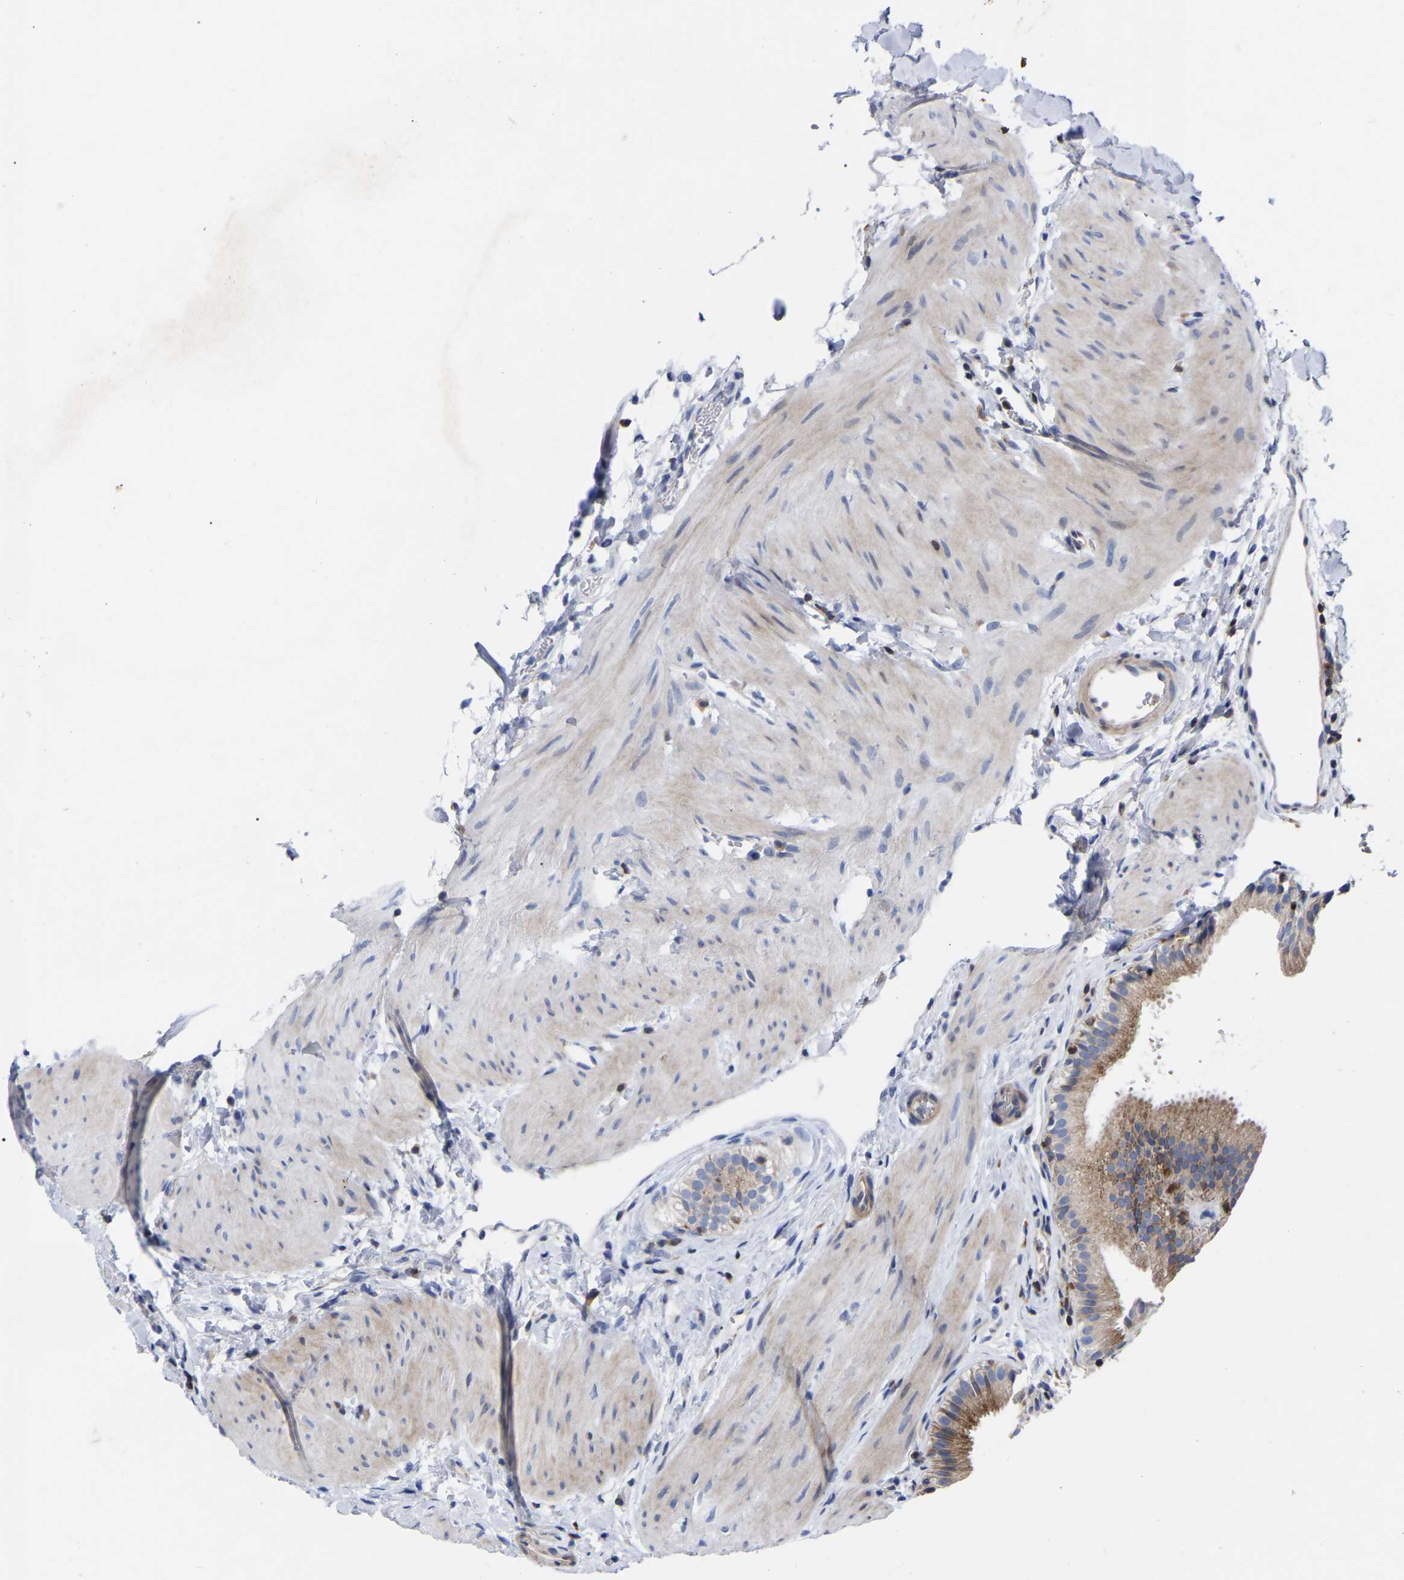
{"staining": {"intensity": "strong", "quantity": ">75%", "location": "cytoplasmic/membranous"}, "tissue": "gallbladder", "cell_type": "Glandular cells", "image_type": "normal", "snomed": [{"axis": "morphology", "description": "Normal tissue, NOS"}, {"axis": "topography", "description": "Gallbladder"}], "caption": "Glandular cells demonstrate high levels of strong cytoplasmic/membranous staining in approximately >75% of cells in unremarkable human gallbladder. (DAB IHC with brightfield microscopy, high magnification).", "gene": "PTPN7", "patient": {"sex": "female", "age": 26}}